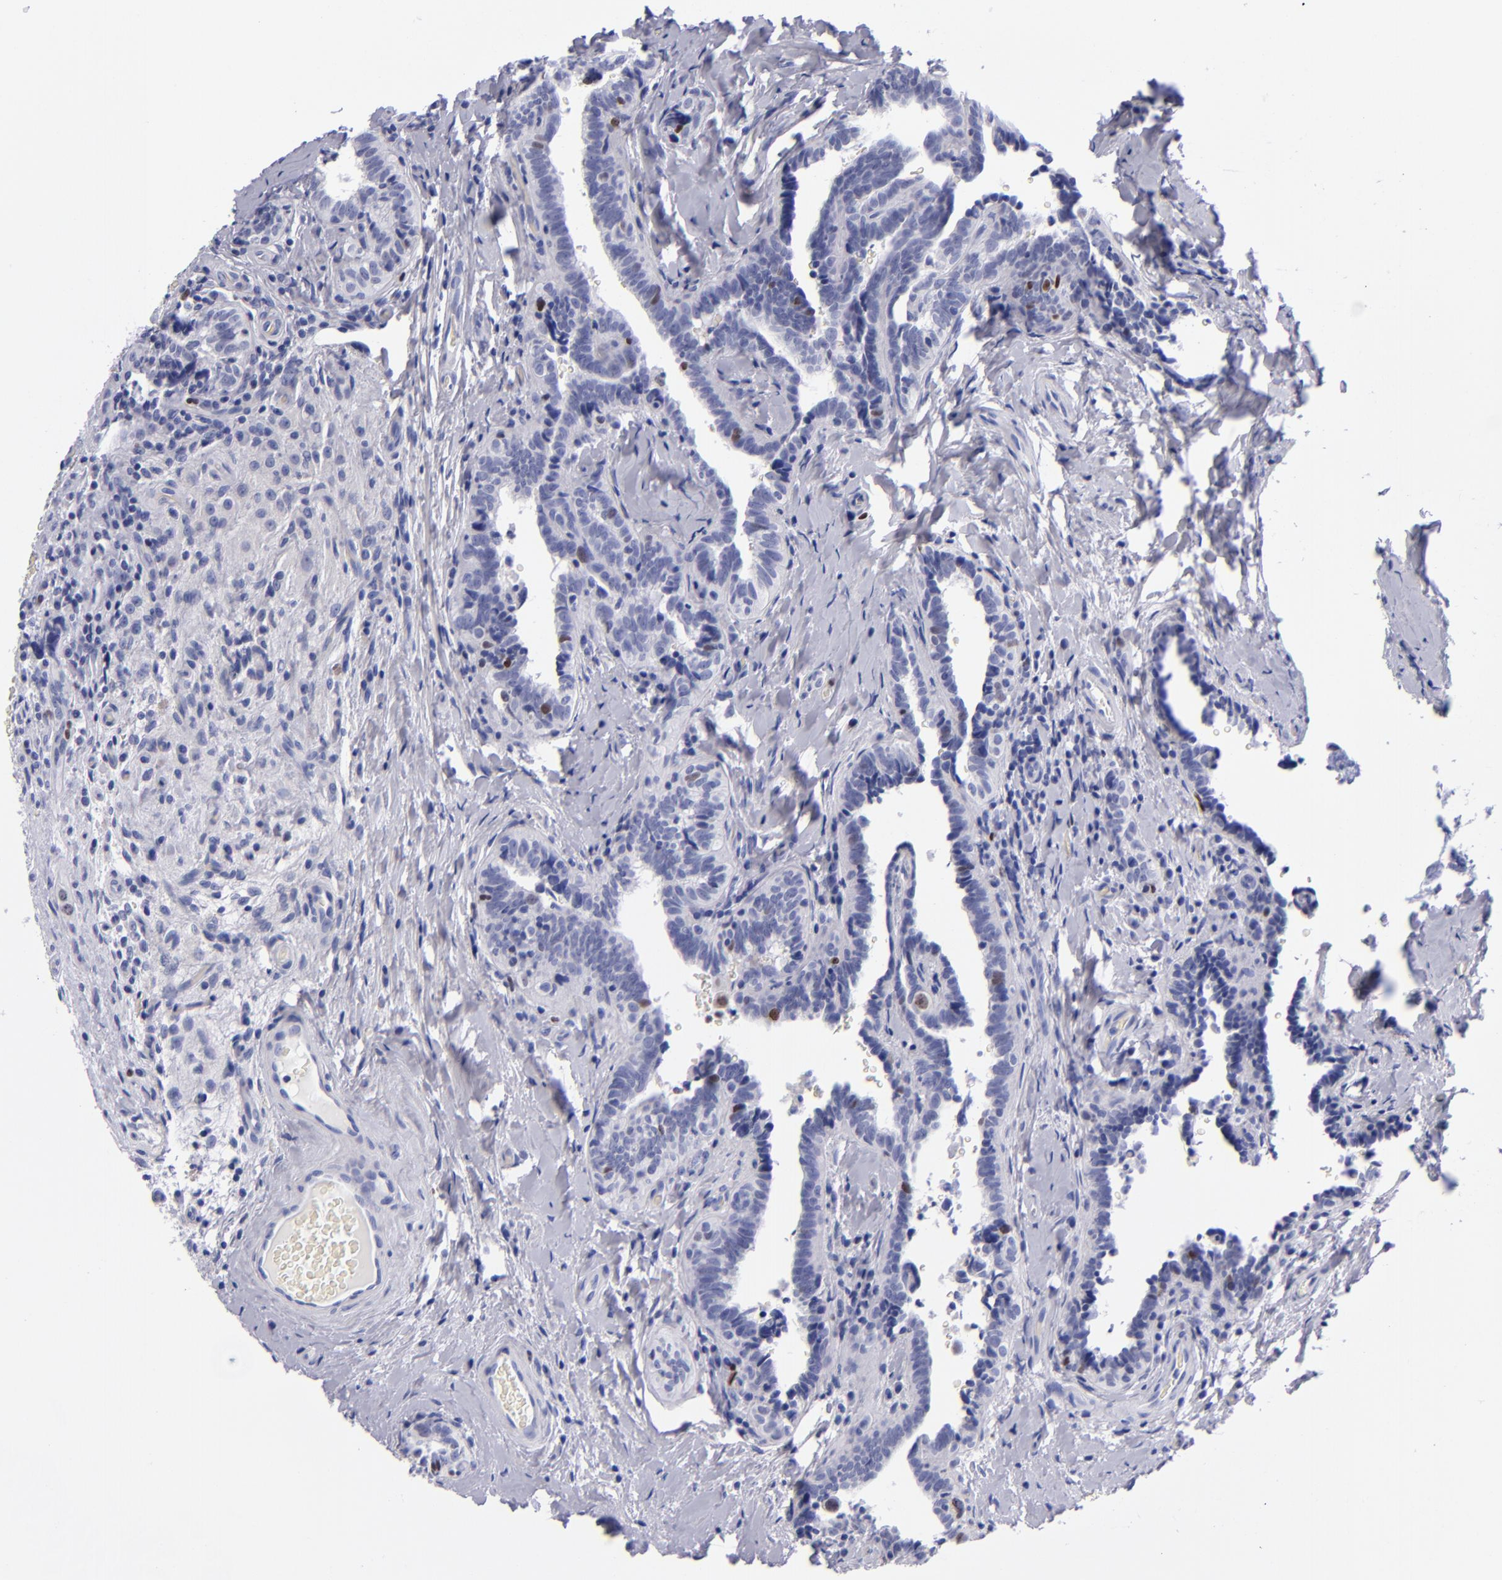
{"staining": {"intensity": "negative", "quantity": "none", "location": "none"}, "tissue": "testis cancer", "cell_type": "Tumor cells", "image_type": "cancer", "snomed": [{"axis": "morphology", "description": "Seminoma, NOS"}, {"axis": "topography", "description": "Testis"}], "caption": "IHC micrograph of neoplastic tissue: testis cancer stained with DAB (3,3'-diaminobenzidine) demonstrates no significant protein expression in tumor cells.", "gene": "MCM7", "patient": {"sex": "male", "age": 32}}